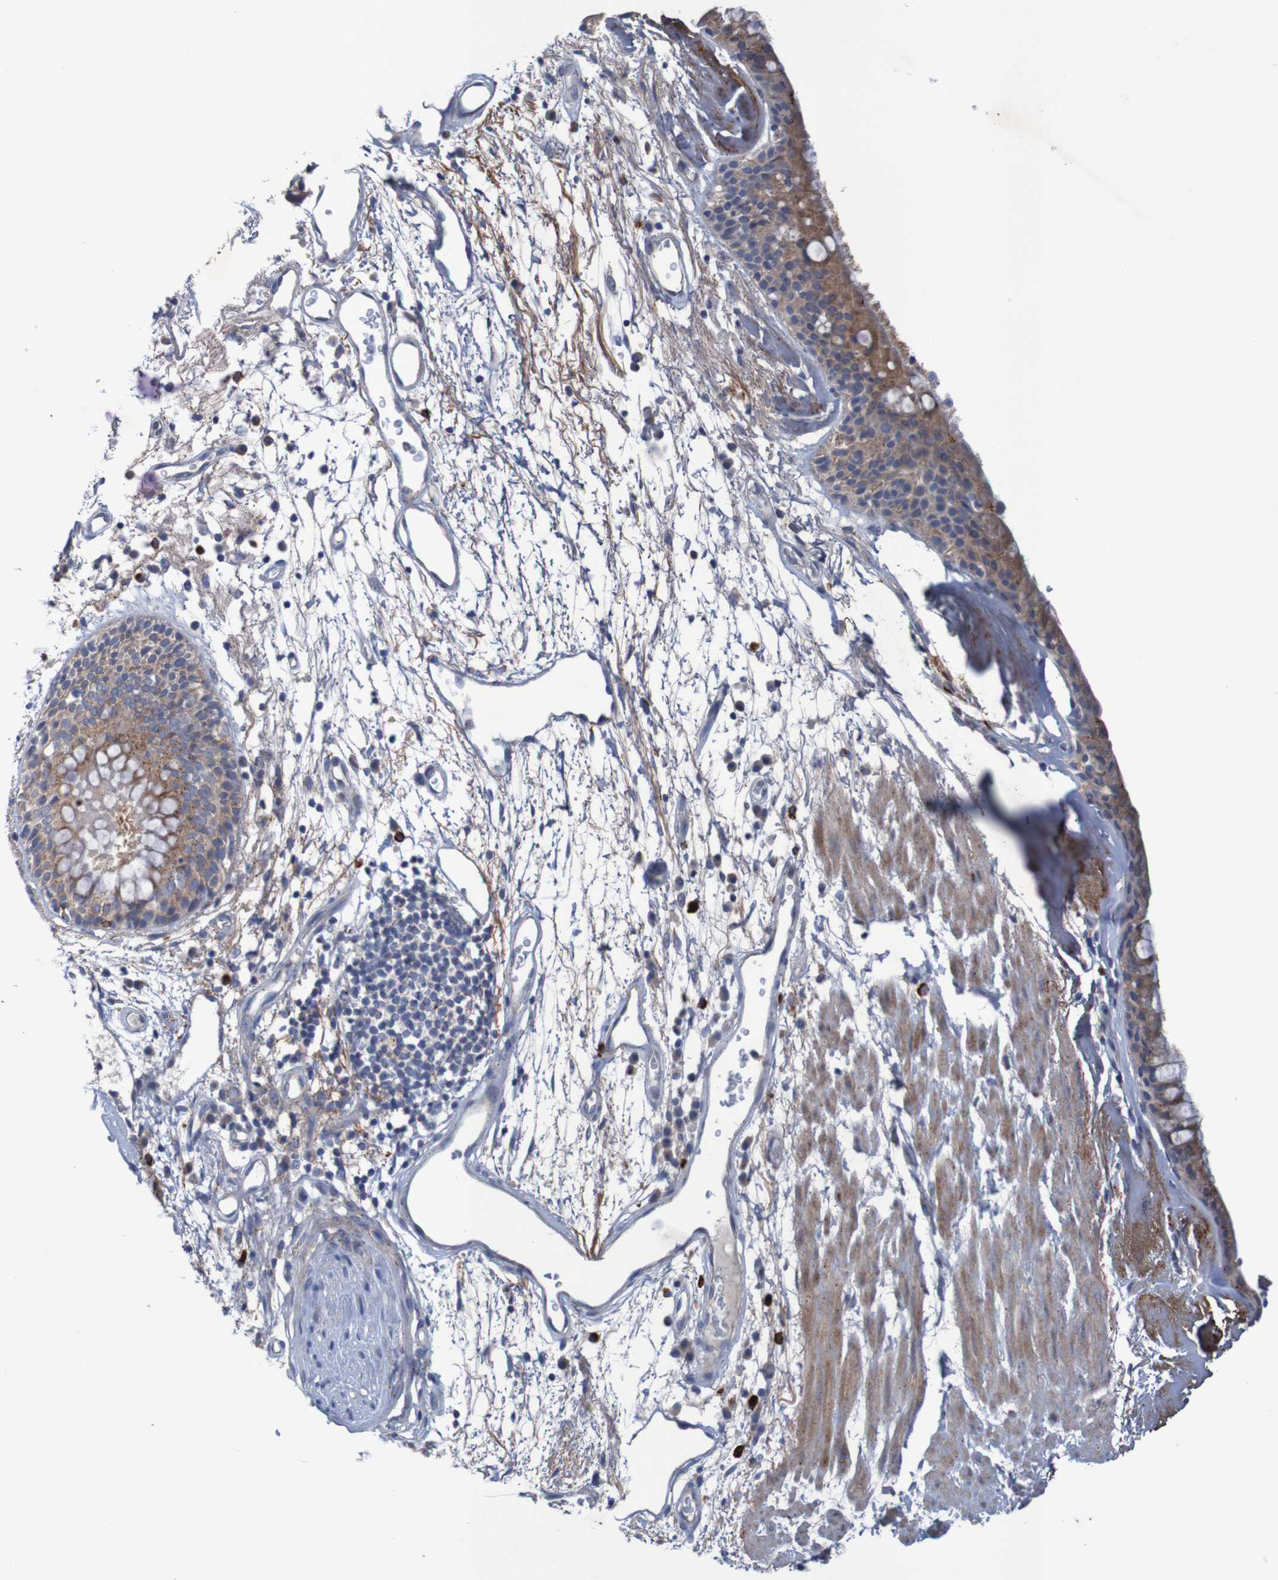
{"staining": {"intensity": "moderate", "quantity": ">75%", "location": "cytoplasmic/membranous"}, "tissue": "bronchus", "cell_type": "Respiratory epithelial cells", "image_type": "normal", "snomed": [{"axis": "morphology", "description": "Normal tissue, NOS"}, {"axis": "morphology", "description": "Adenocarcinoma, NOS"}, {"axis": "topography", "description": "Bronchus"}, {"axis": "topography", "description": "Lung"}], "caption": "Bronchus stained with DAB IHC displays medium levels of moderate cytoplasmic/membranous staining in about >75% of respiratory epithelial cells.", "gene": "ANGPT4", "patient": {"sex": "female", "age": 54}}